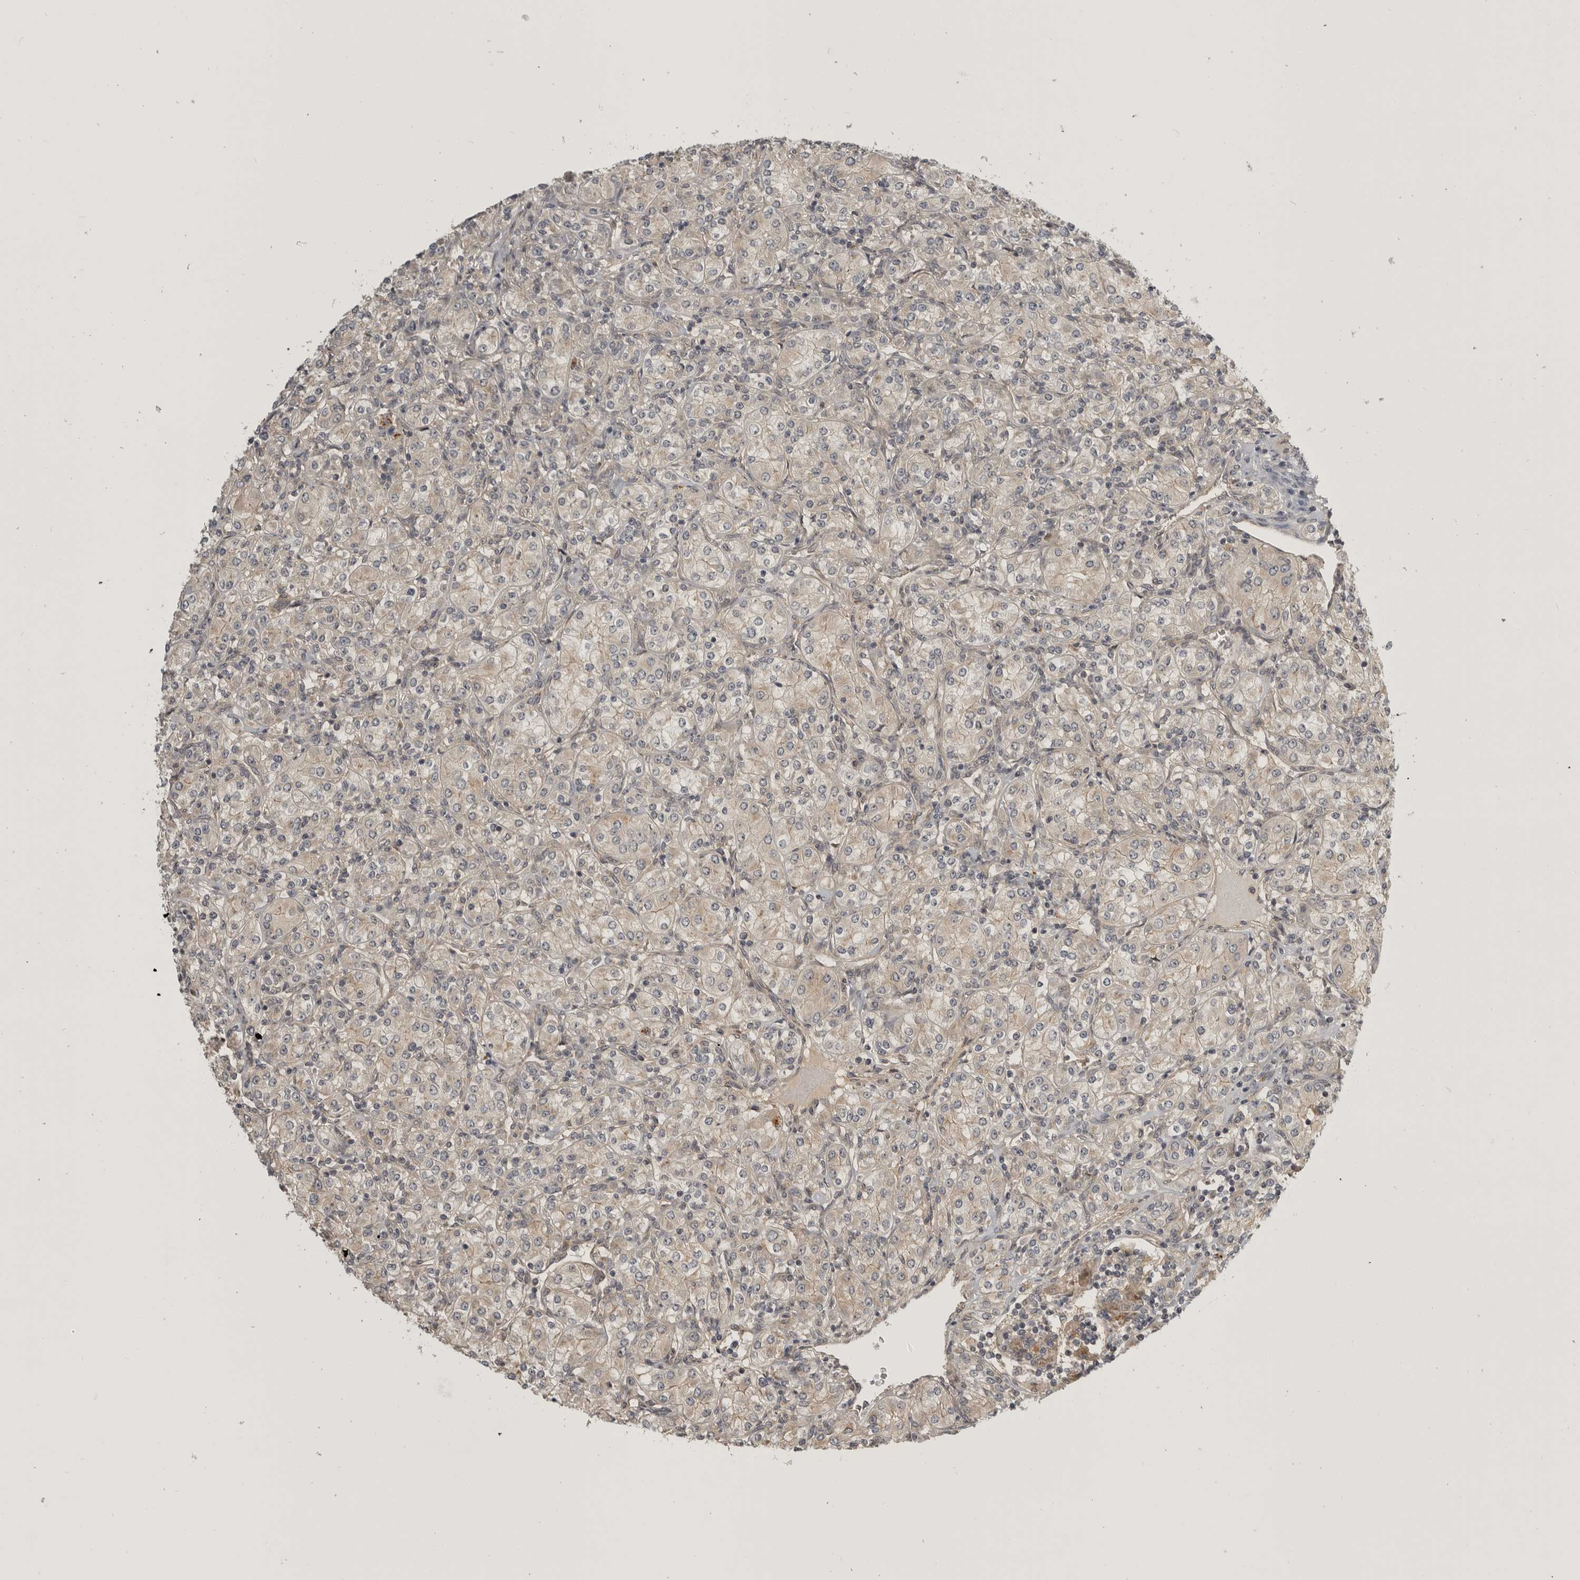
{"staining": {"intensity": "negative", "quantity": "none", "location": "none"}, "tissue": "renal cancer", "cell_type": "Tumor cells", "image_type": "cancer", "snomed": [{"axis": "morphology", "description": "Adenocarcinoma, NOS"}, {"axis": "topography", "description": "Kidney"}], "caption": "Tumor cells are negative for protein expression in human renal cancer. (Immunohistochemistry (ihc), brightfield microscopy, high magnification).", "gene": "CUEDC1", "patient": {"sex": "male", "age": 77}}